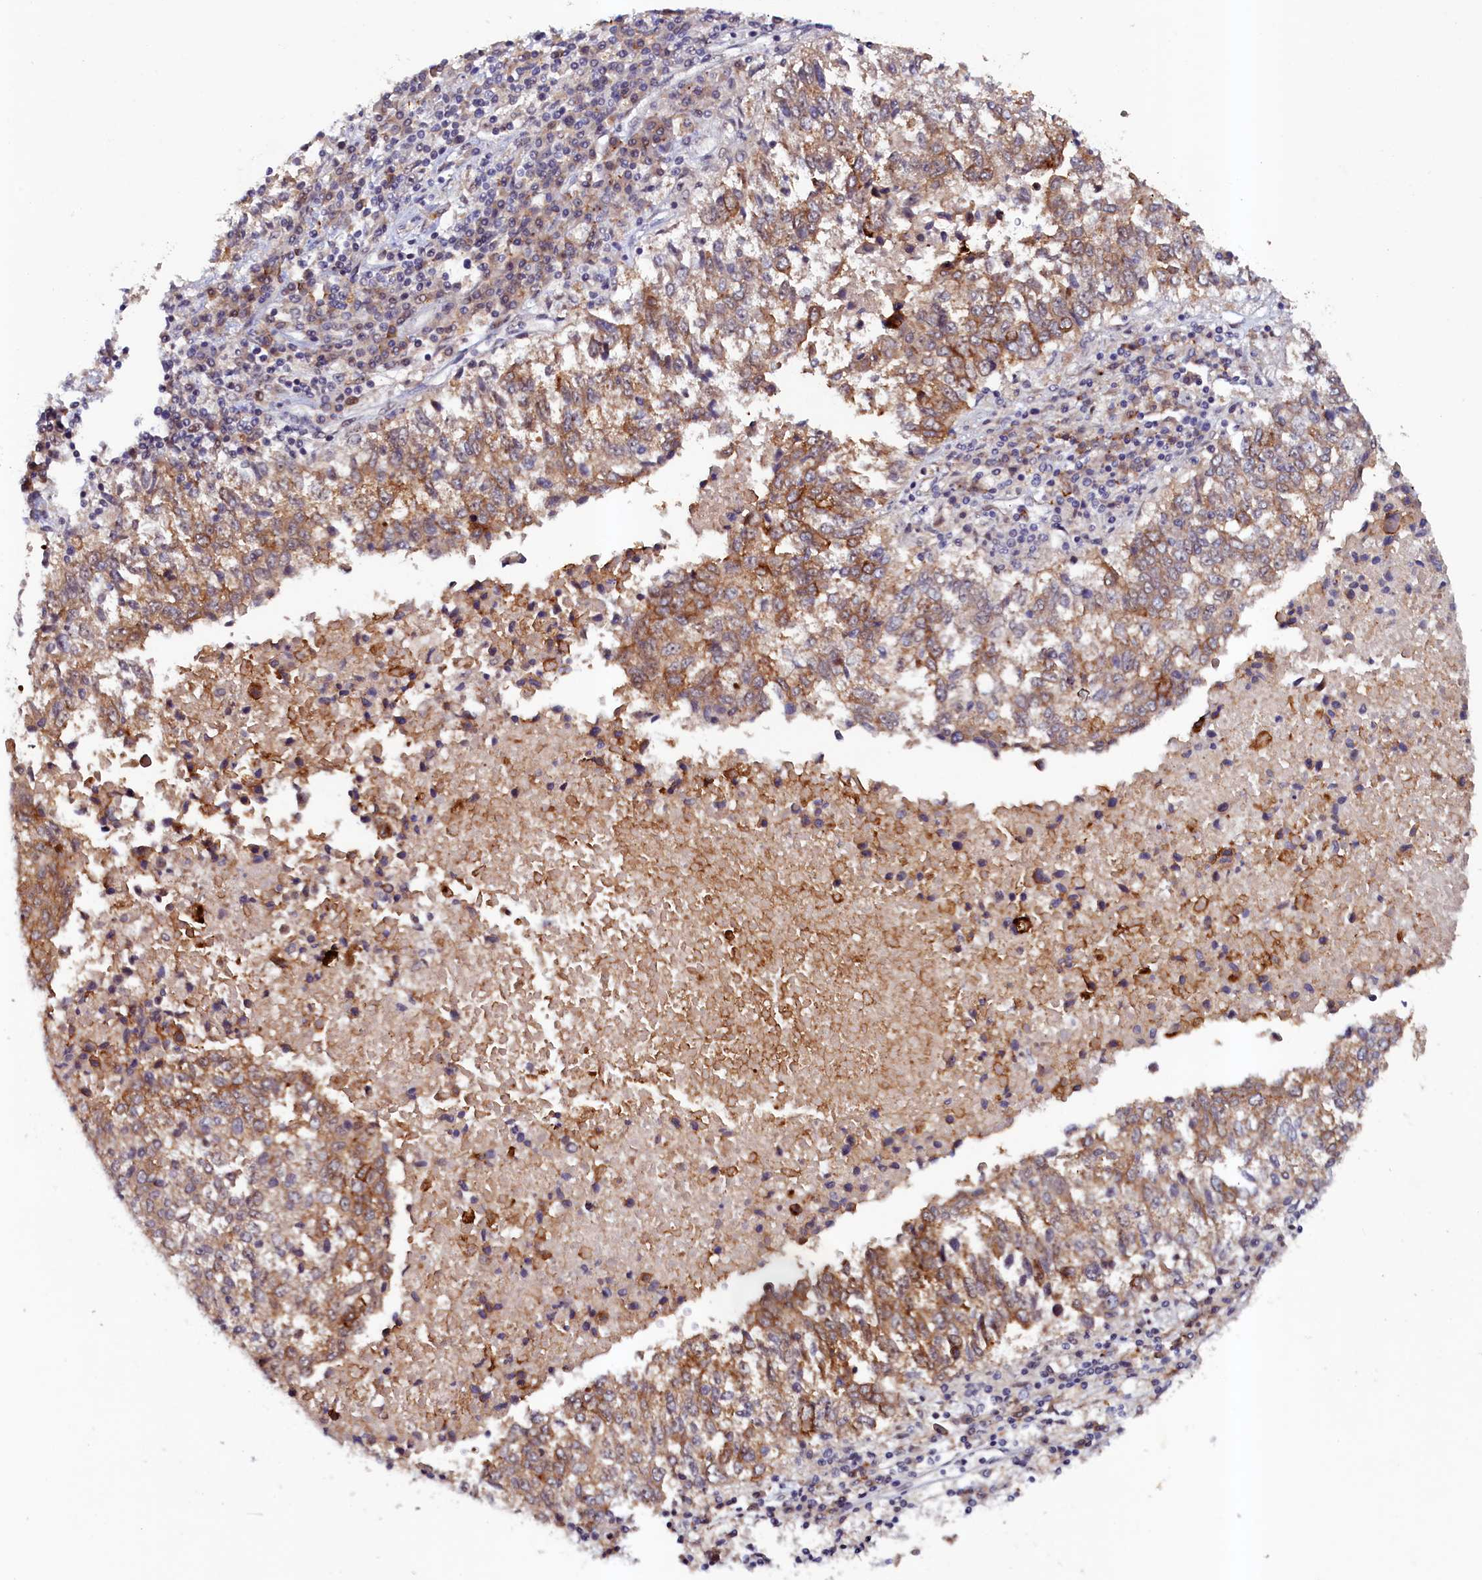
{"staining": {"intensity": "moderate", "quantity": ">75%", "location": "cytoplasmic/membranous"}, "tissue": "lung cancer", "cell_type": "Tumor cells", "image_type": "cancer", "snomed": [{"axis": "morphology", "description": "Squamous cell carcinoma, NOS"}, {"axis": "topography", "description": "Lung"}], "caption": "Human lung squamous cell carcinoma stained with a brown dye shows moderate cytoplasmic/membranous positive expression in about >75% of tumor cells.", "gene": "PACSIN3", "patient": {"sex": "male", "age": 73}}